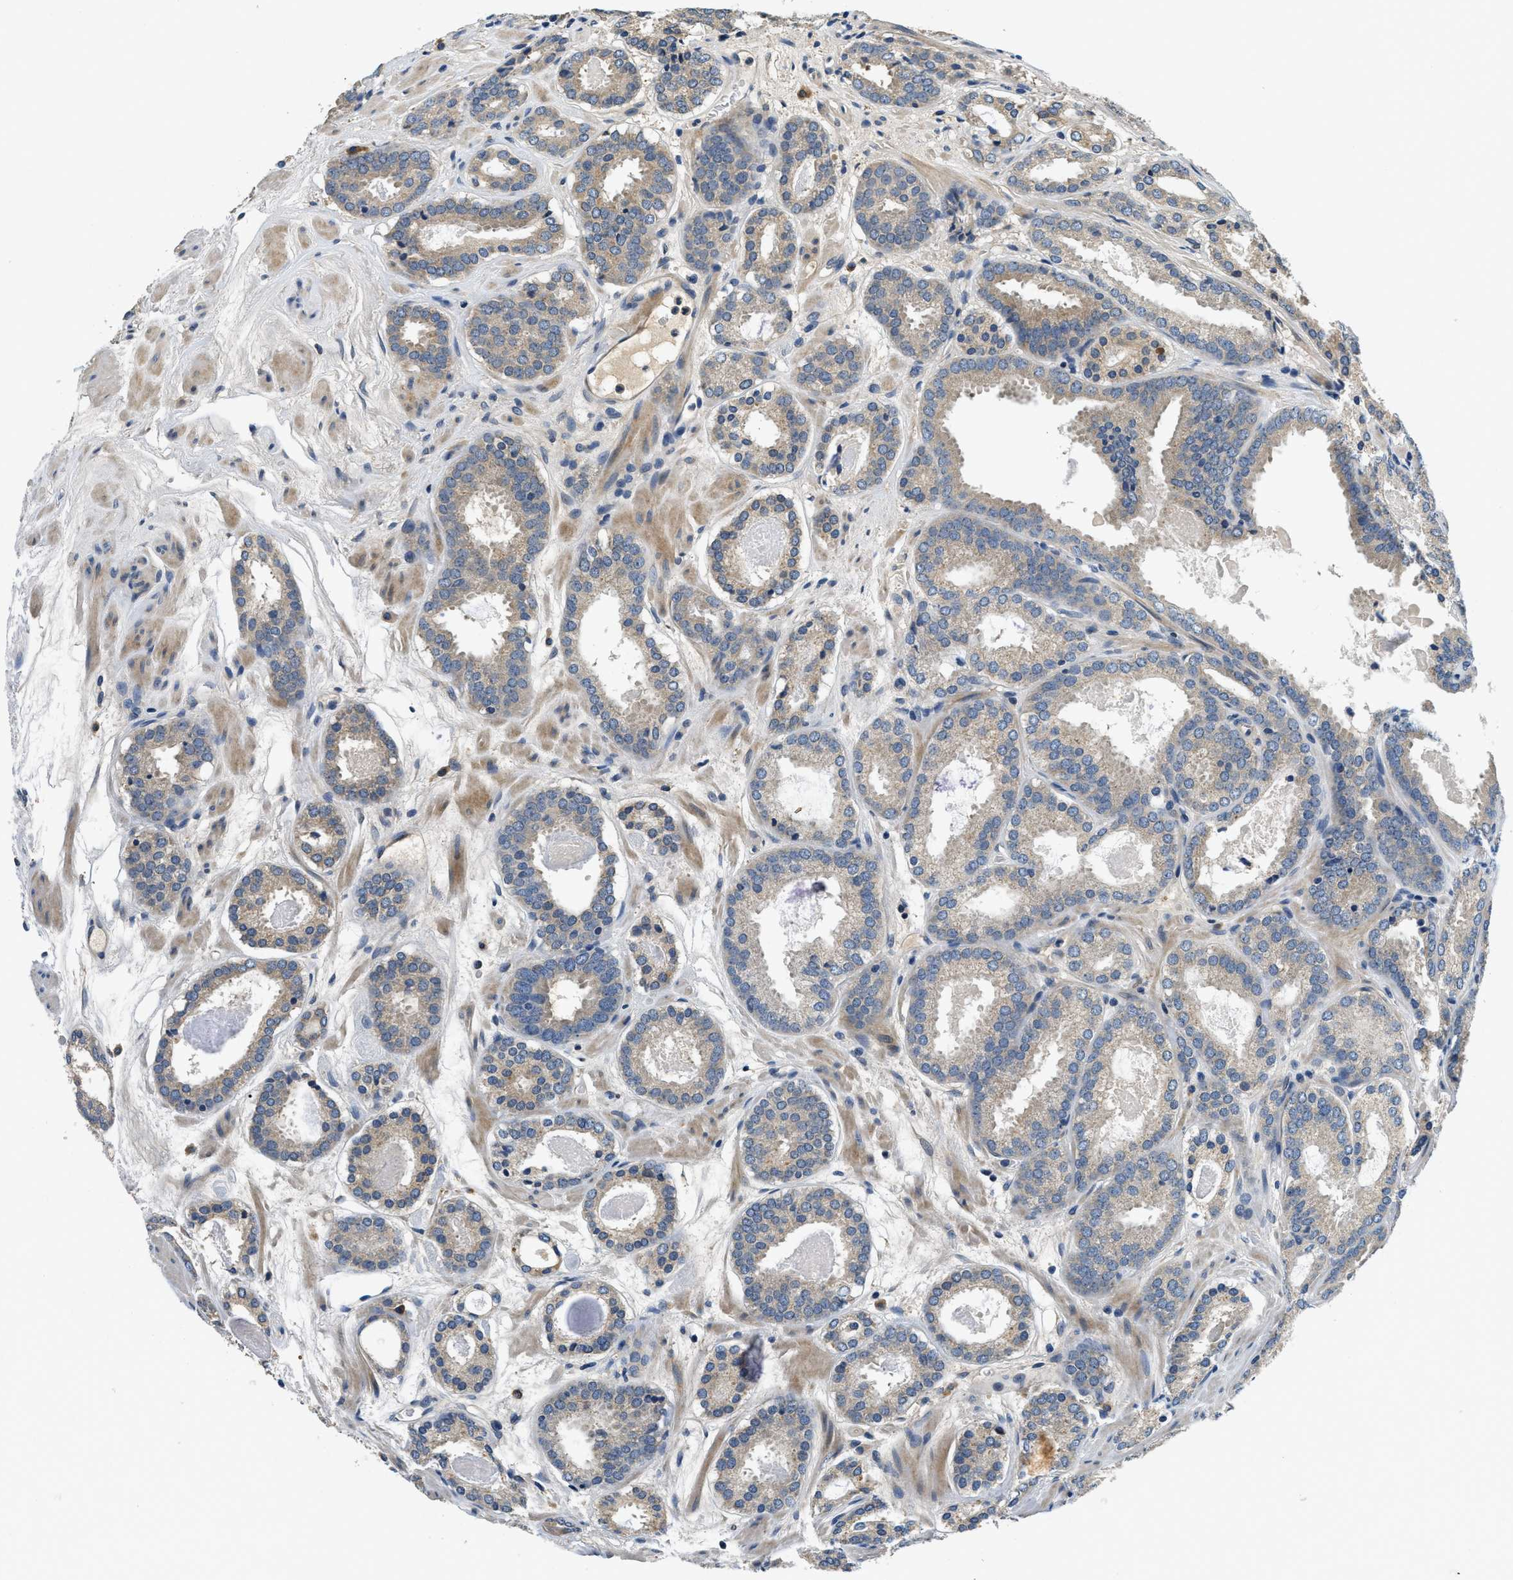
{"staining": {"intensity": "weak", "quantity": "25%-75%", "location": "cytoplasmic/membranous"}, "tissue": "prostate cancer", "cell_type": "Tumor cells", "image_type": "cancer", "snomed": [{"axis": "morphology", "description": "Adenocarcinoma, Low grade"}, {"axis": "topography", "description": "Prostate"}], "caption": "Human prostate cancer stained for a protein (brown) exhibits weak cytoplasmic/membranous positive positivity in about 25%-75% of tumor cells.", "gene": "ALDH3A2", "patient": {"sex": "male", "age": 69}}